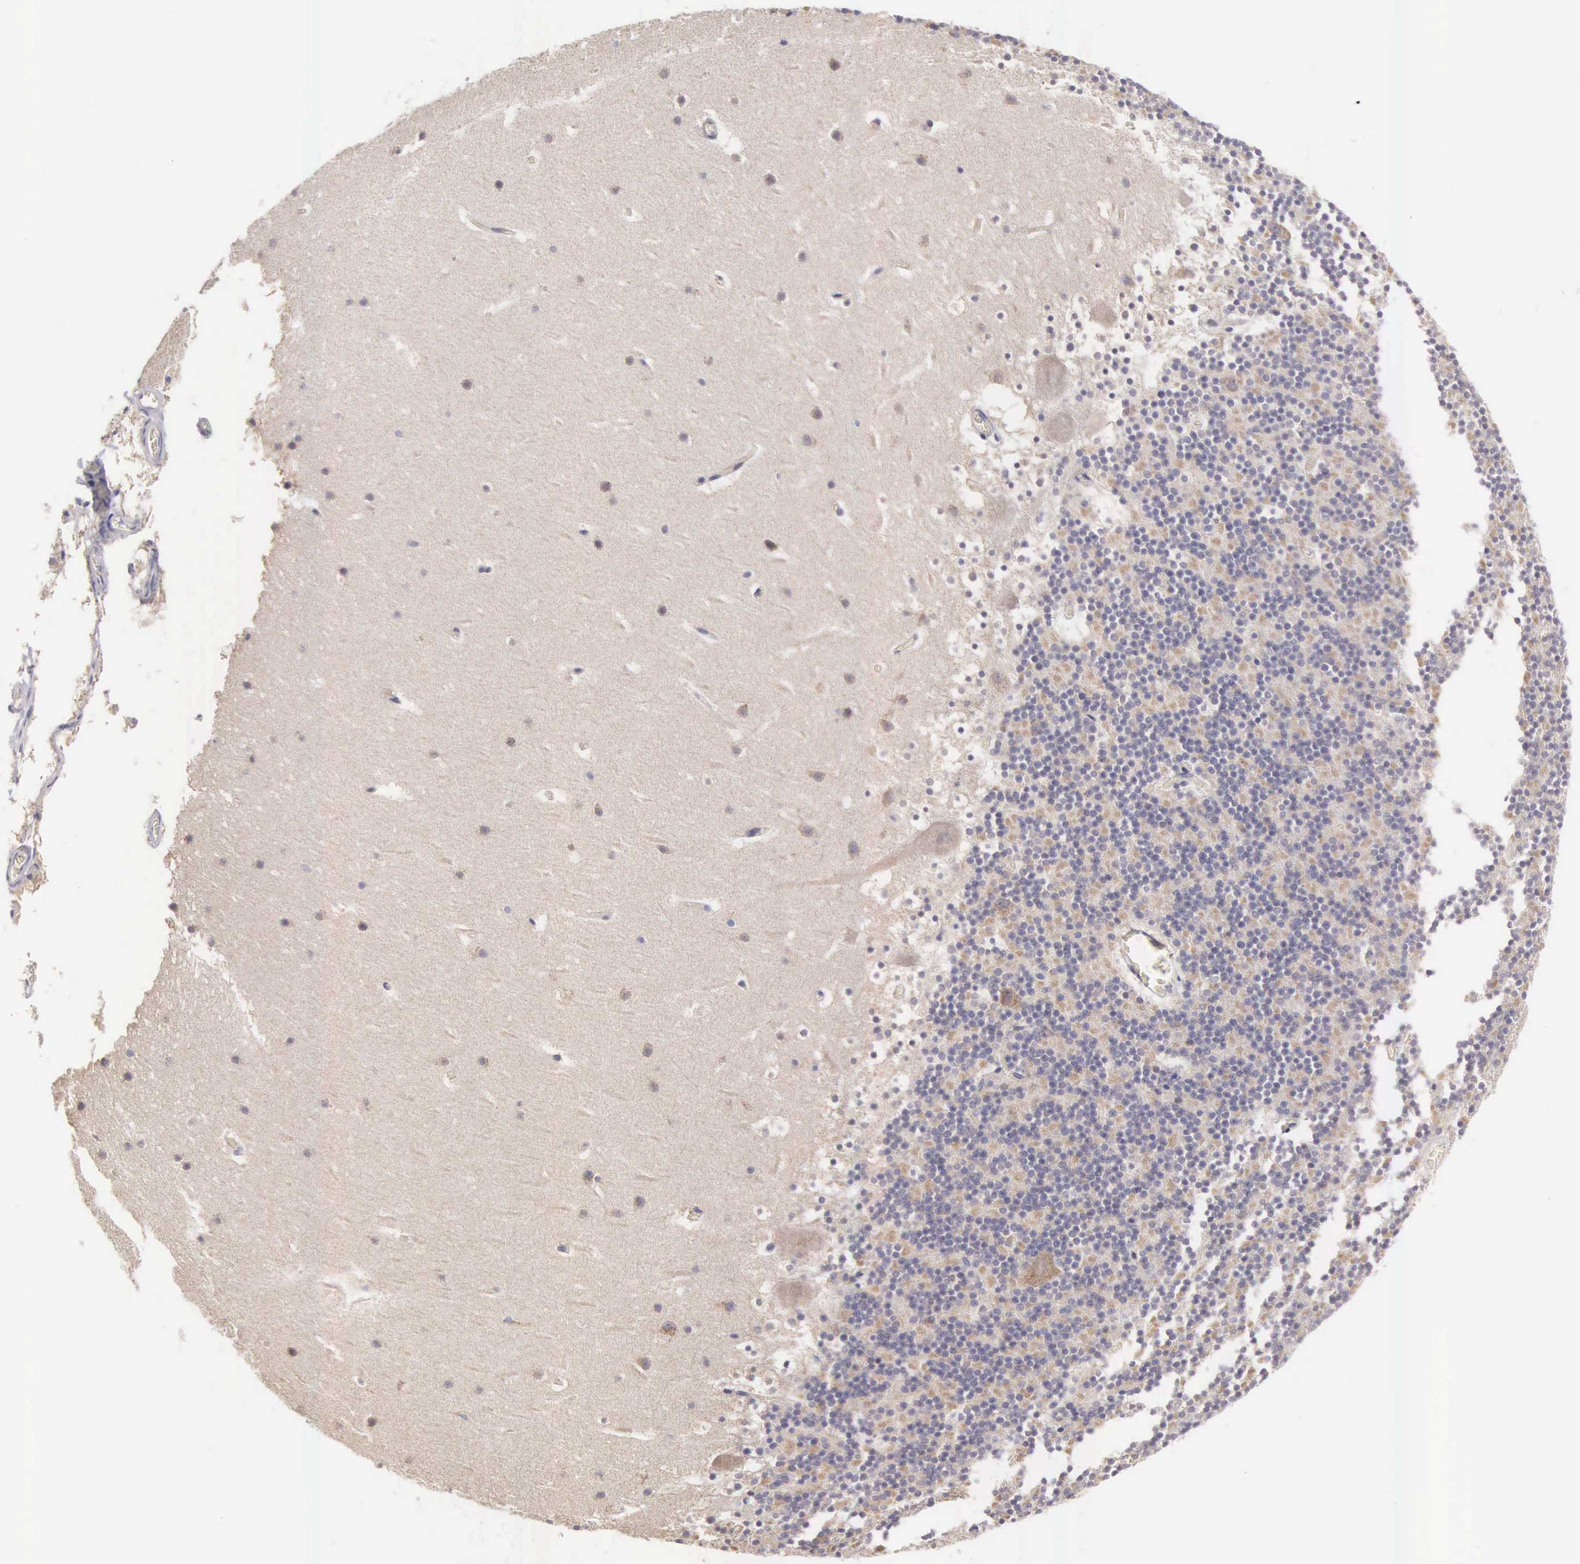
{"staining": {"intensity": "weak", "quantity": "<25%", "location": "cytoplasmic/membranous"}, "tissue": "cerebellum", "cell_type": "Cells in granular layer", "image_type": "normal", "snomed": [{"axis": "morphology", "description": "Normal tissue, NOS"}, {"axis": "topography", "description": "Cerebellum"}], "caption": "A high-resolution micrograph shows IHC staining of unremarkable cerebellum, which demonstrates no significant staining in cells in granular layer. (IHC, brightfield microscopy, high magnification).", "gene": "TXLNG", "patient": {"sex": "male", "age": 45}}